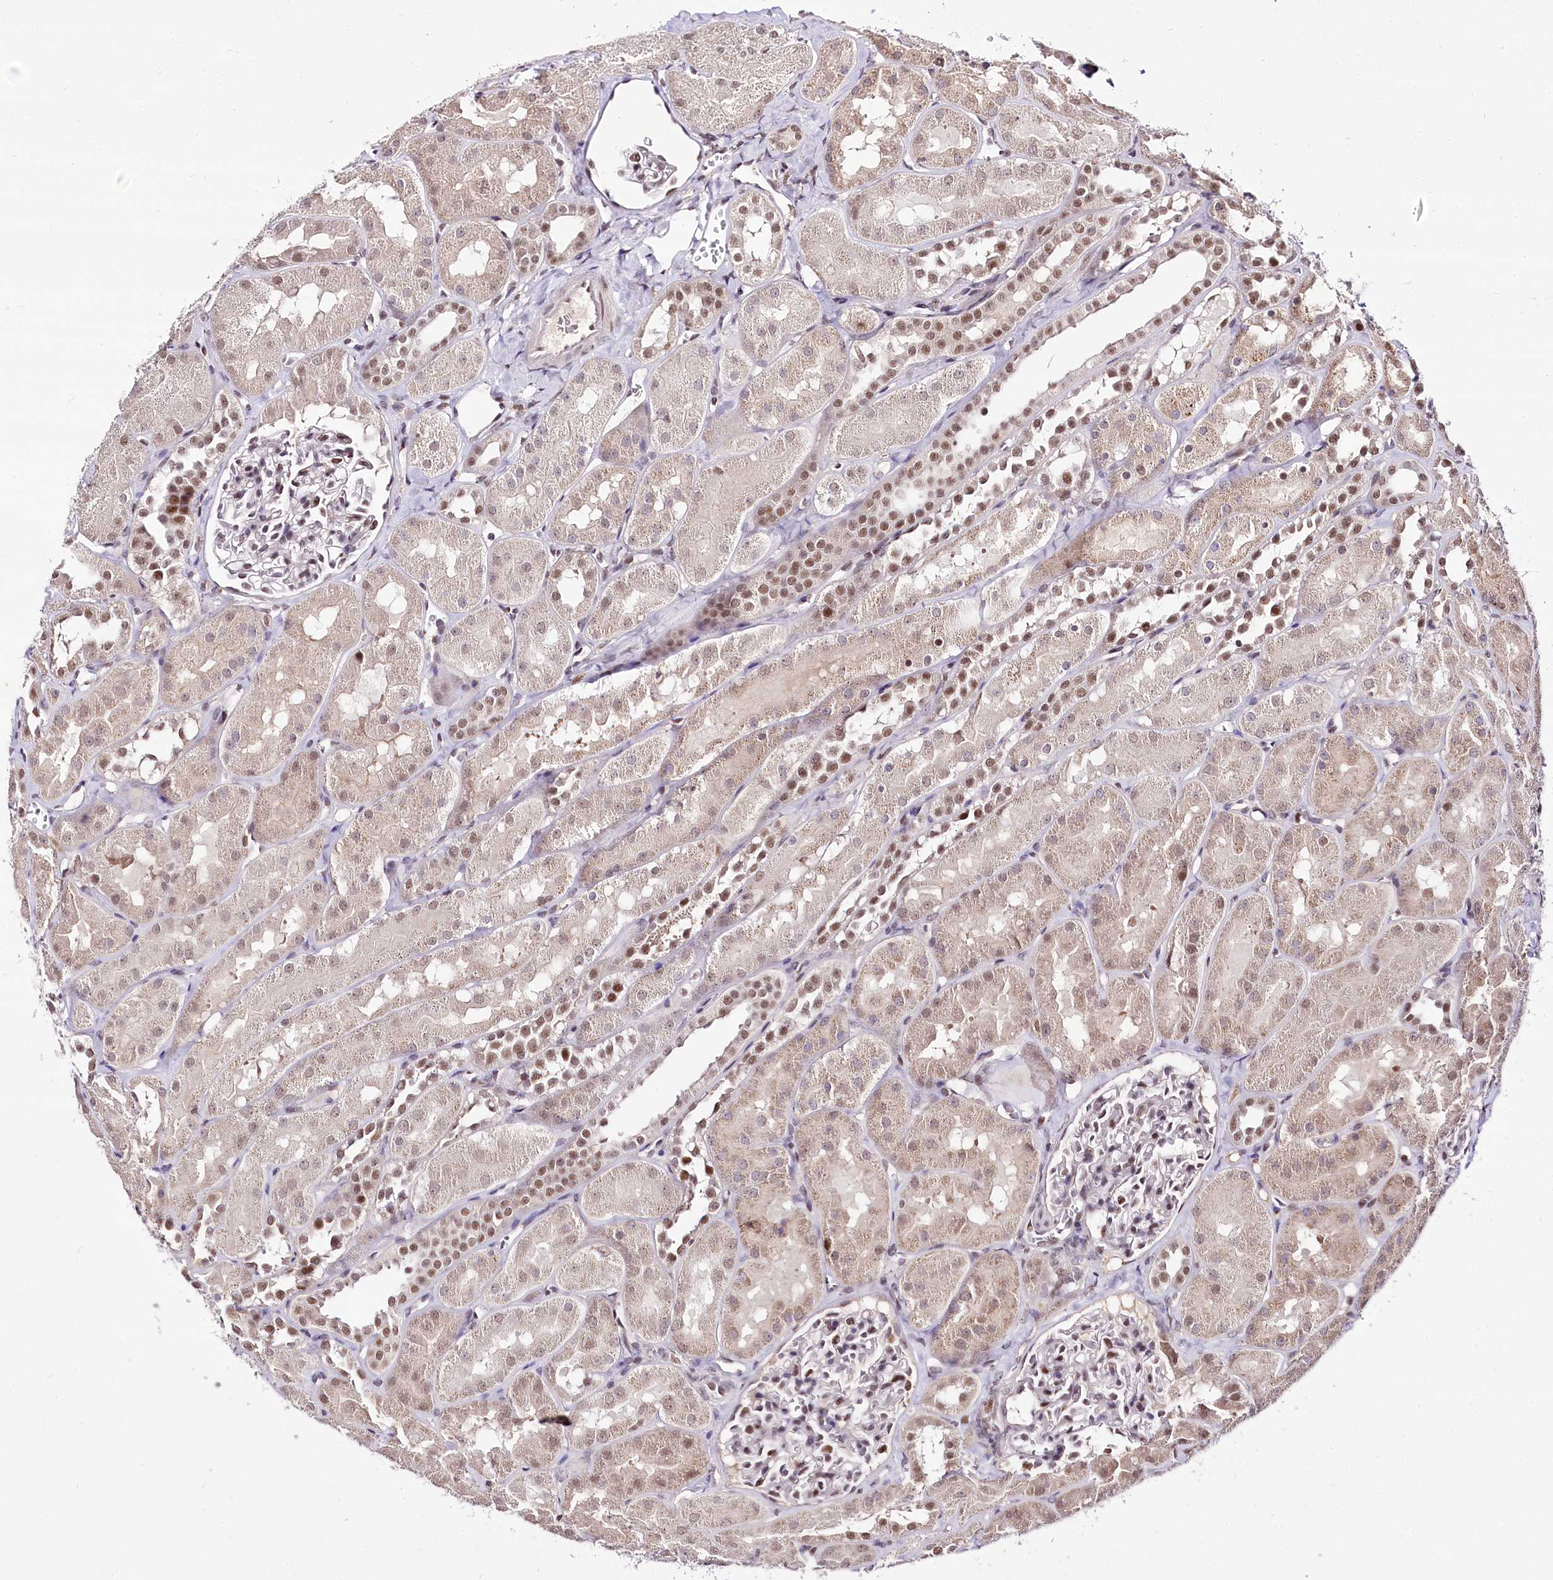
{"staining": {"intensity": "moderate", "quantity": "<25%", "location": "nuclear"}, "tissue": "kidney", "cell_type": "Cells in glomeruli", "image_type": "normal", "snomed": [{"axis": "morphology", "description": "Normal tissue, NOS"}, {"axis": "topography", "description": "Kidney"}, {"axis": "topography", "description": "Urinary bladder"}], "caption": "Kidney was stained to show a protein in brown. There is low levels of moderate nuclear expression in about <25% of cells in glomeruli. (DAB (3,3'-diaminobenzidine) = brown stain, brightfield microscopy at high magnification).", "gene": "POLA2", "patient": {"sex": "male", "age": 16}}